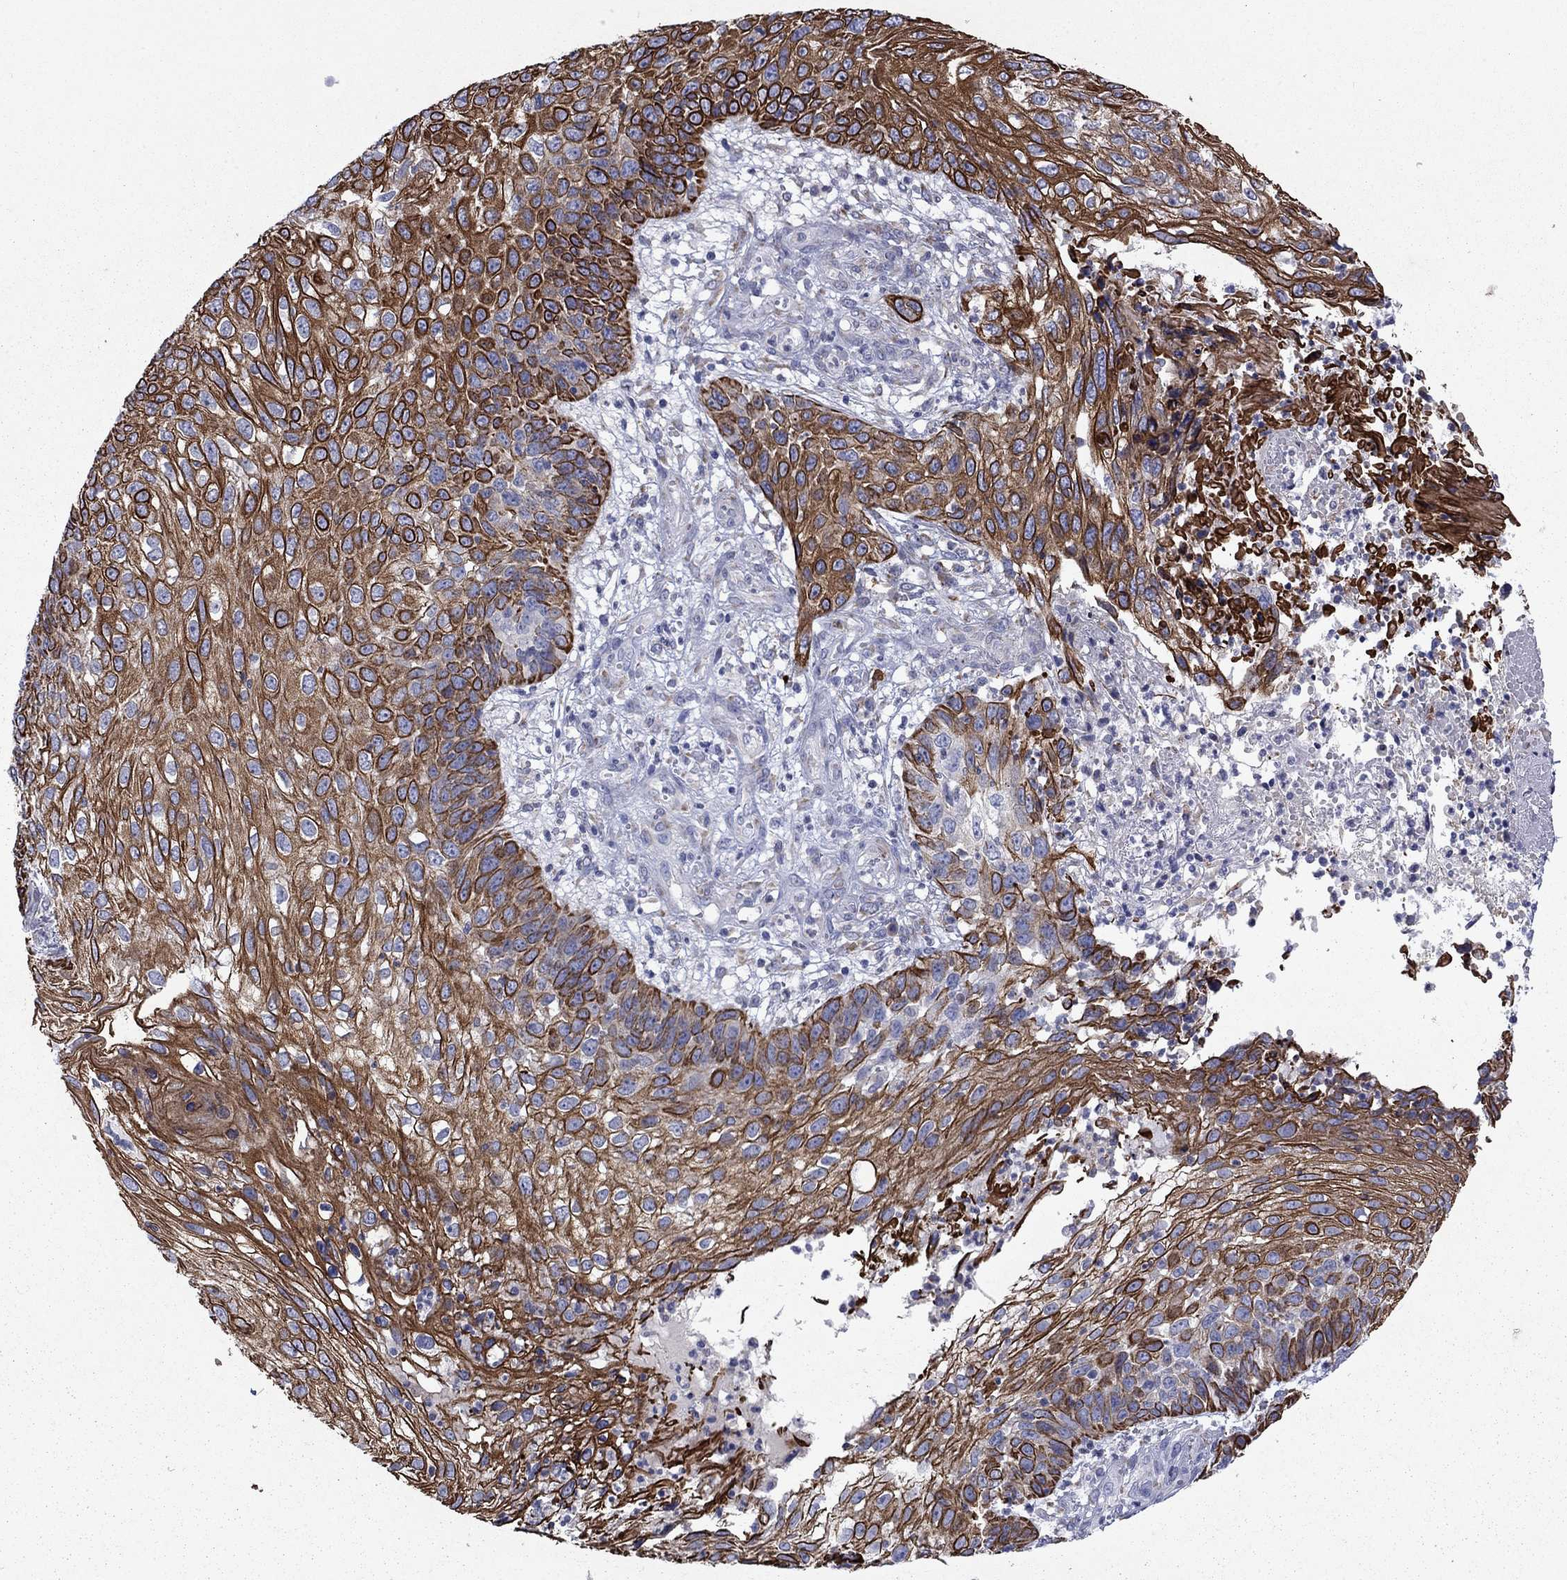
{"staining": {"intensity": "strong", "quantity": ">75%", "location": "cytoplasmic/membranous,nuclear"}, "tissue": "skin cancer", "cell_type": "Tumor cells", "image_type": "cancer", "snomed": [{"axis": "morphology", "description": "Squamous cell carcinoma, NOS"}, {"axis": "topography", "description": "Skin"}], "caption": "An image showing strong cytoplasmic/membranous and nuclear staining in about >75% of tumor cells in skin squamous cell carcinoma, as visualized by brown immunohistochemical staining.", "gene": "TMPRSS11A", "patient": {"sex": "male", "age": 92}}